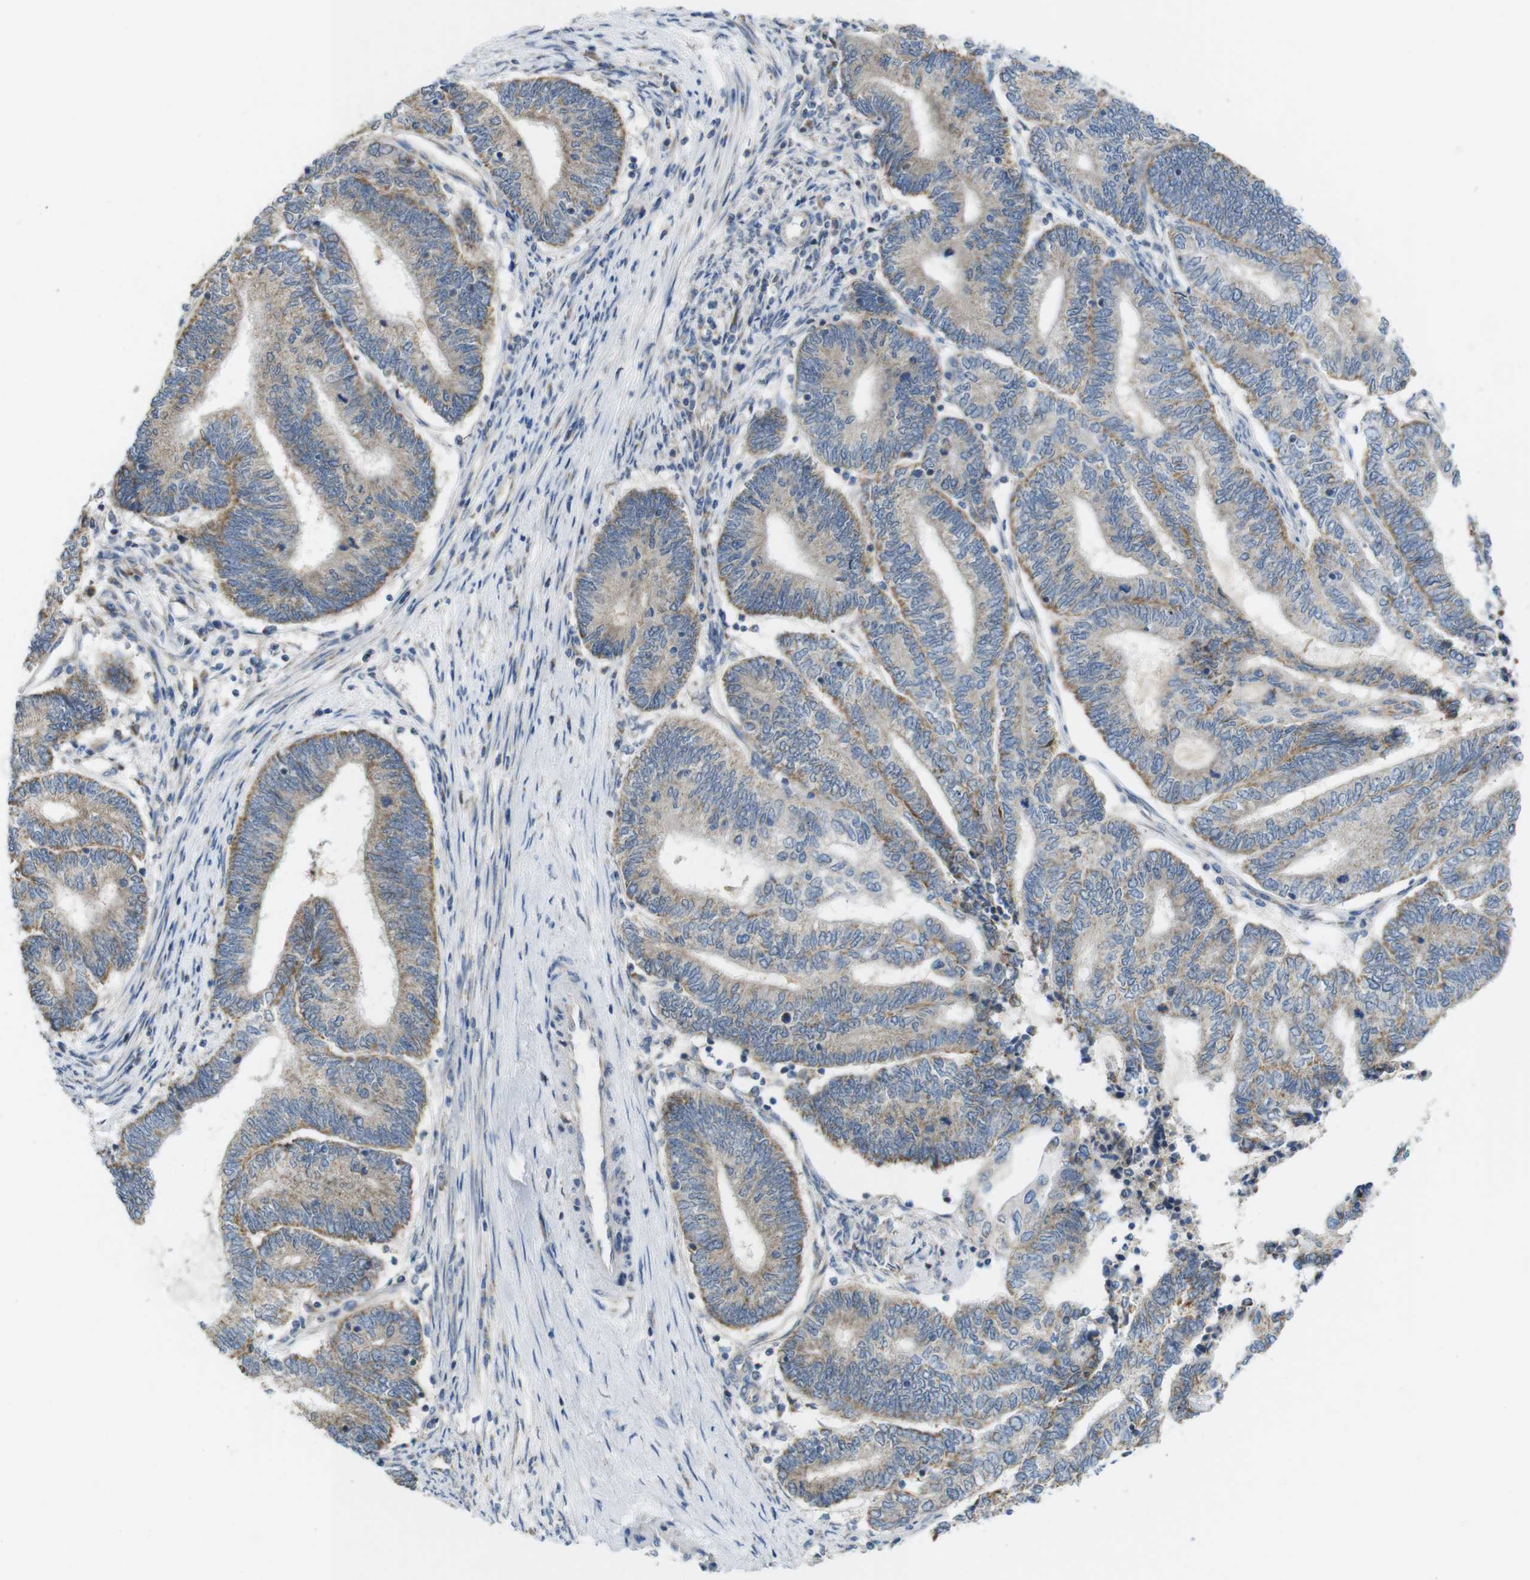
{"staining": {"intensity": "moderate", "quantity": ">75%", "location": "cytoplasmic/membranous"}, "tissue": "endometrial cancer", "cell_type": "Tumor cells", "image_type": "cancer", "snomed": [{"axis": "morphology", "description": "Adenocarcinoma, NOS"}, {"axis": "topography", "description": "Uterus"}, {"axis": "topography", "description": "Endometrium"}], "caption": "Protein staining demonstrates moderate cytoplasmic/membranous staining in about >75% of tumor cells in endometrial cancer (adenocarcinoma).", "gene": "MARCHF1", "patient": {"sex": "female", "age": 70}}